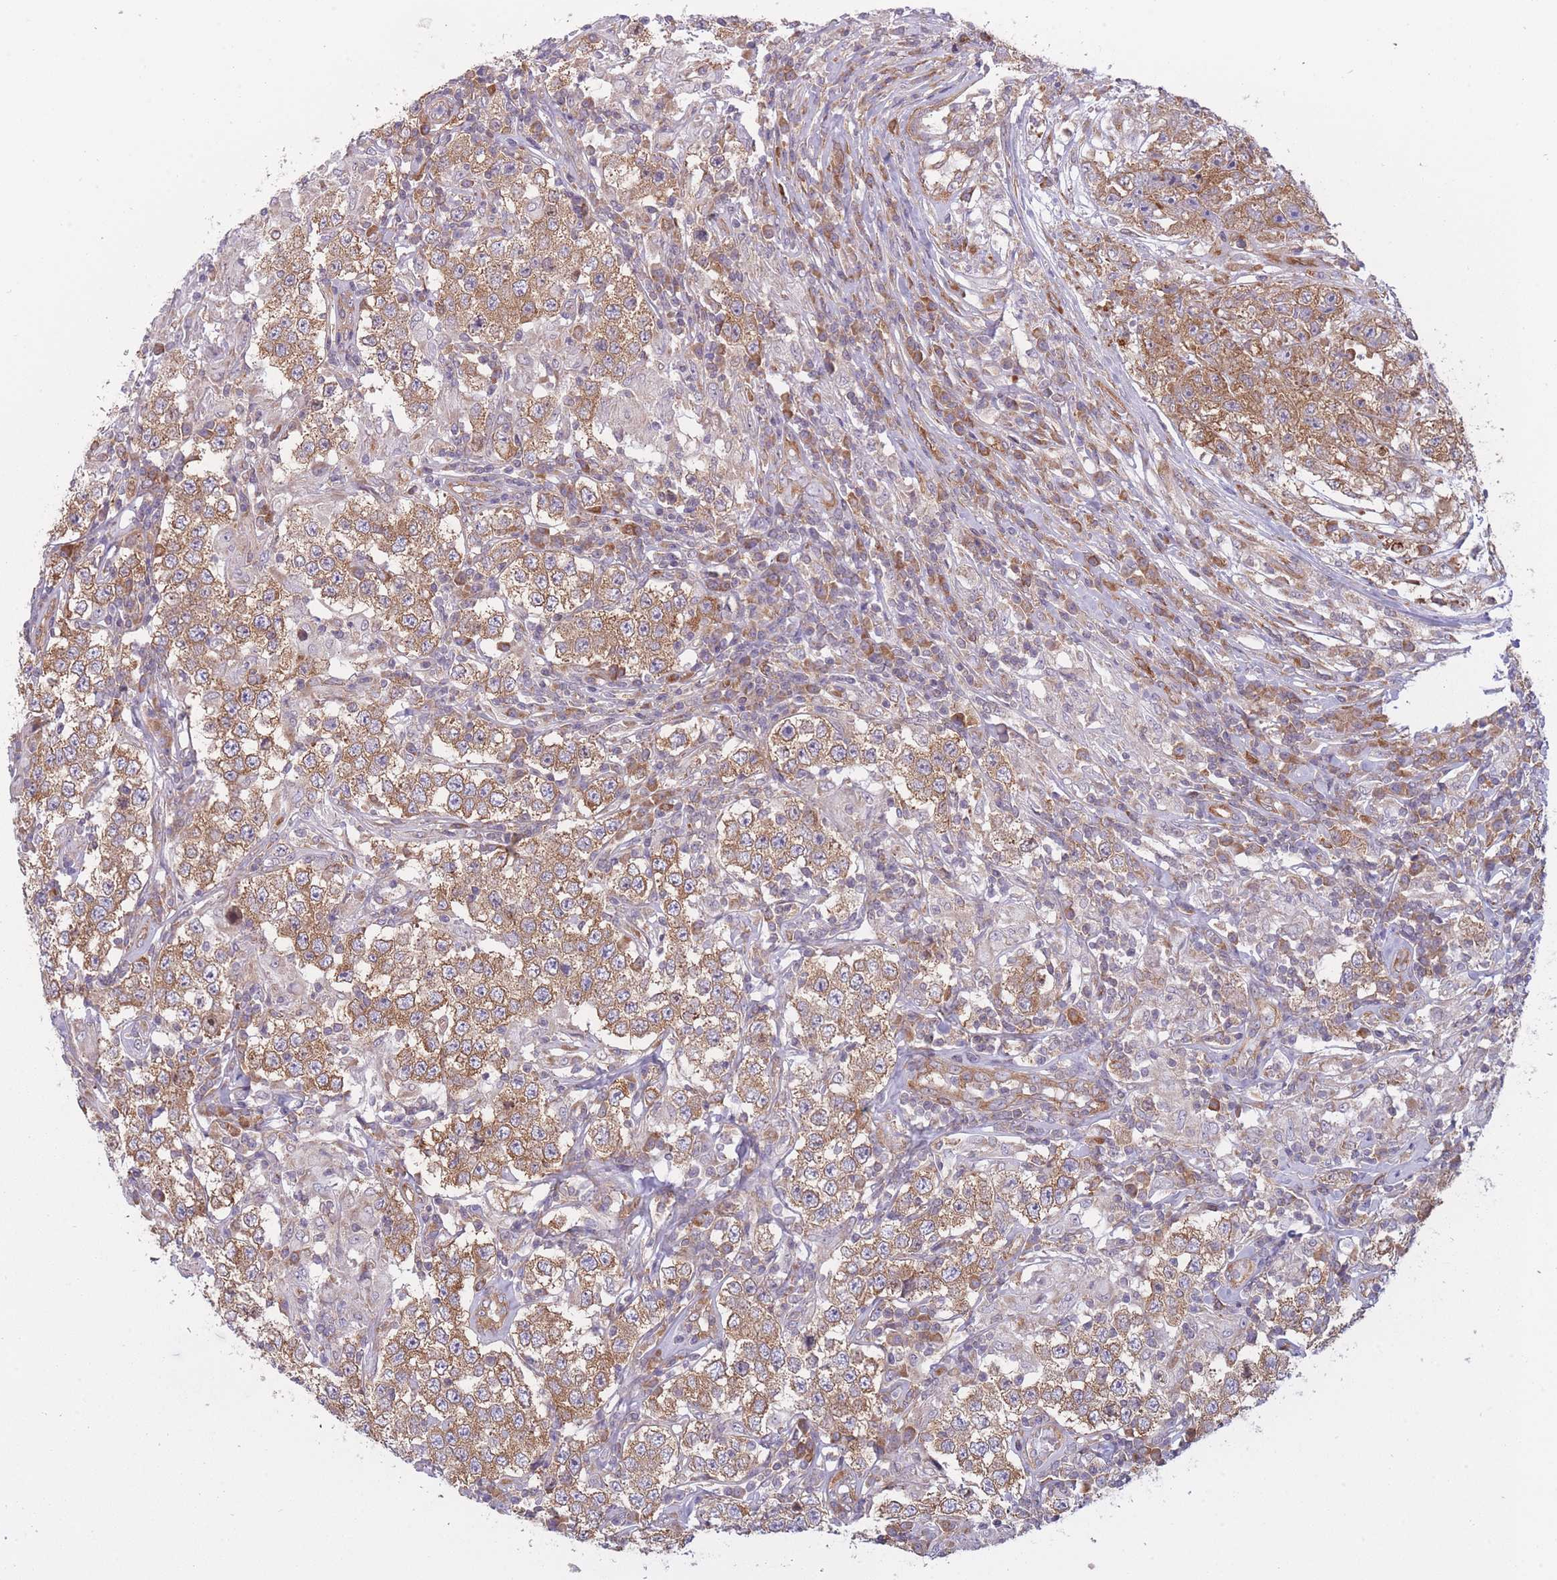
{"staining": {"intensity": "moderate", "quantity": ">75%", "location": "cytoplasmic/membranous"}, "tissue": "testis cancer", "cell_type": "Tumor cells", "image_type": "cancer", "snomed": [{"axis": "morphology", "description": "Seminoma, NOS"}, {"axis": "morphology", "description": "Carcinoma, Embryonal, NOS"}, {"axis": "topography", "description": "Testis"}], "caption": "Immunohistochemistry (IHC) (DAB) staining of testis seminoma displays moderate cytoplasmic/membranous protein expression in about >75% of tumor cells.", "gene": "CCDC124", "patient": {"sex": "male", "age": 41}}